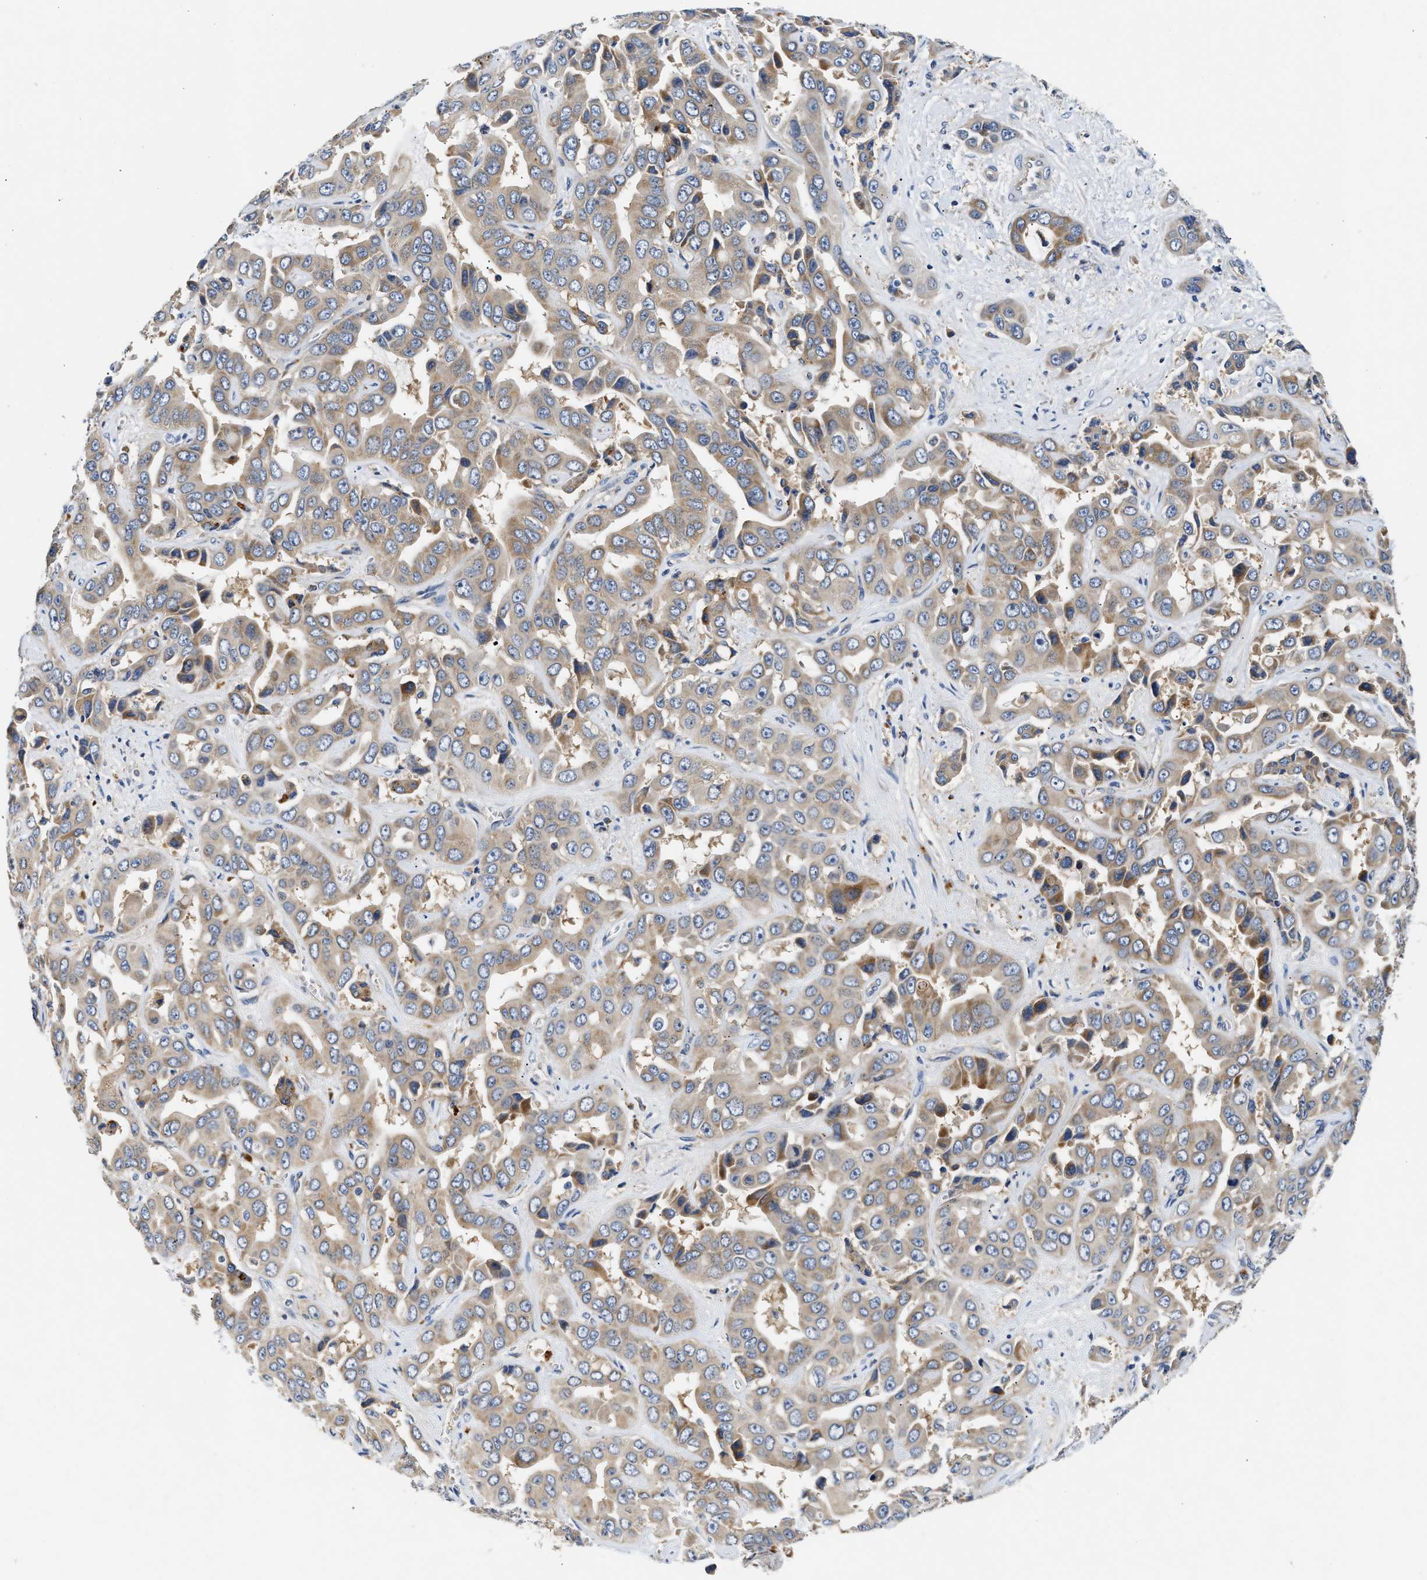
{"staining": {"intensity": "weak", "quantity": ">75%", "location": "cytoplasmic/membranous"}, "tissue": "liver cancer", "cell_type": "Tumor cells", "image_type": "cancer", "snomed": [{"axis": "morphology", "description": "Cholangiocarcinoma"}, {"axis": "topography", "description": "Liver"}], "caption": "Weak cytoplasmic/membranous protein positivity is identified in approximately >75% of tumor cells in cholangiocarcinoma (liver). (brown staining indicates protein expression, while blue staining denotes nuclei).", "gene": "FAM185A", "patient": {"sex": "female", "age": 52}}